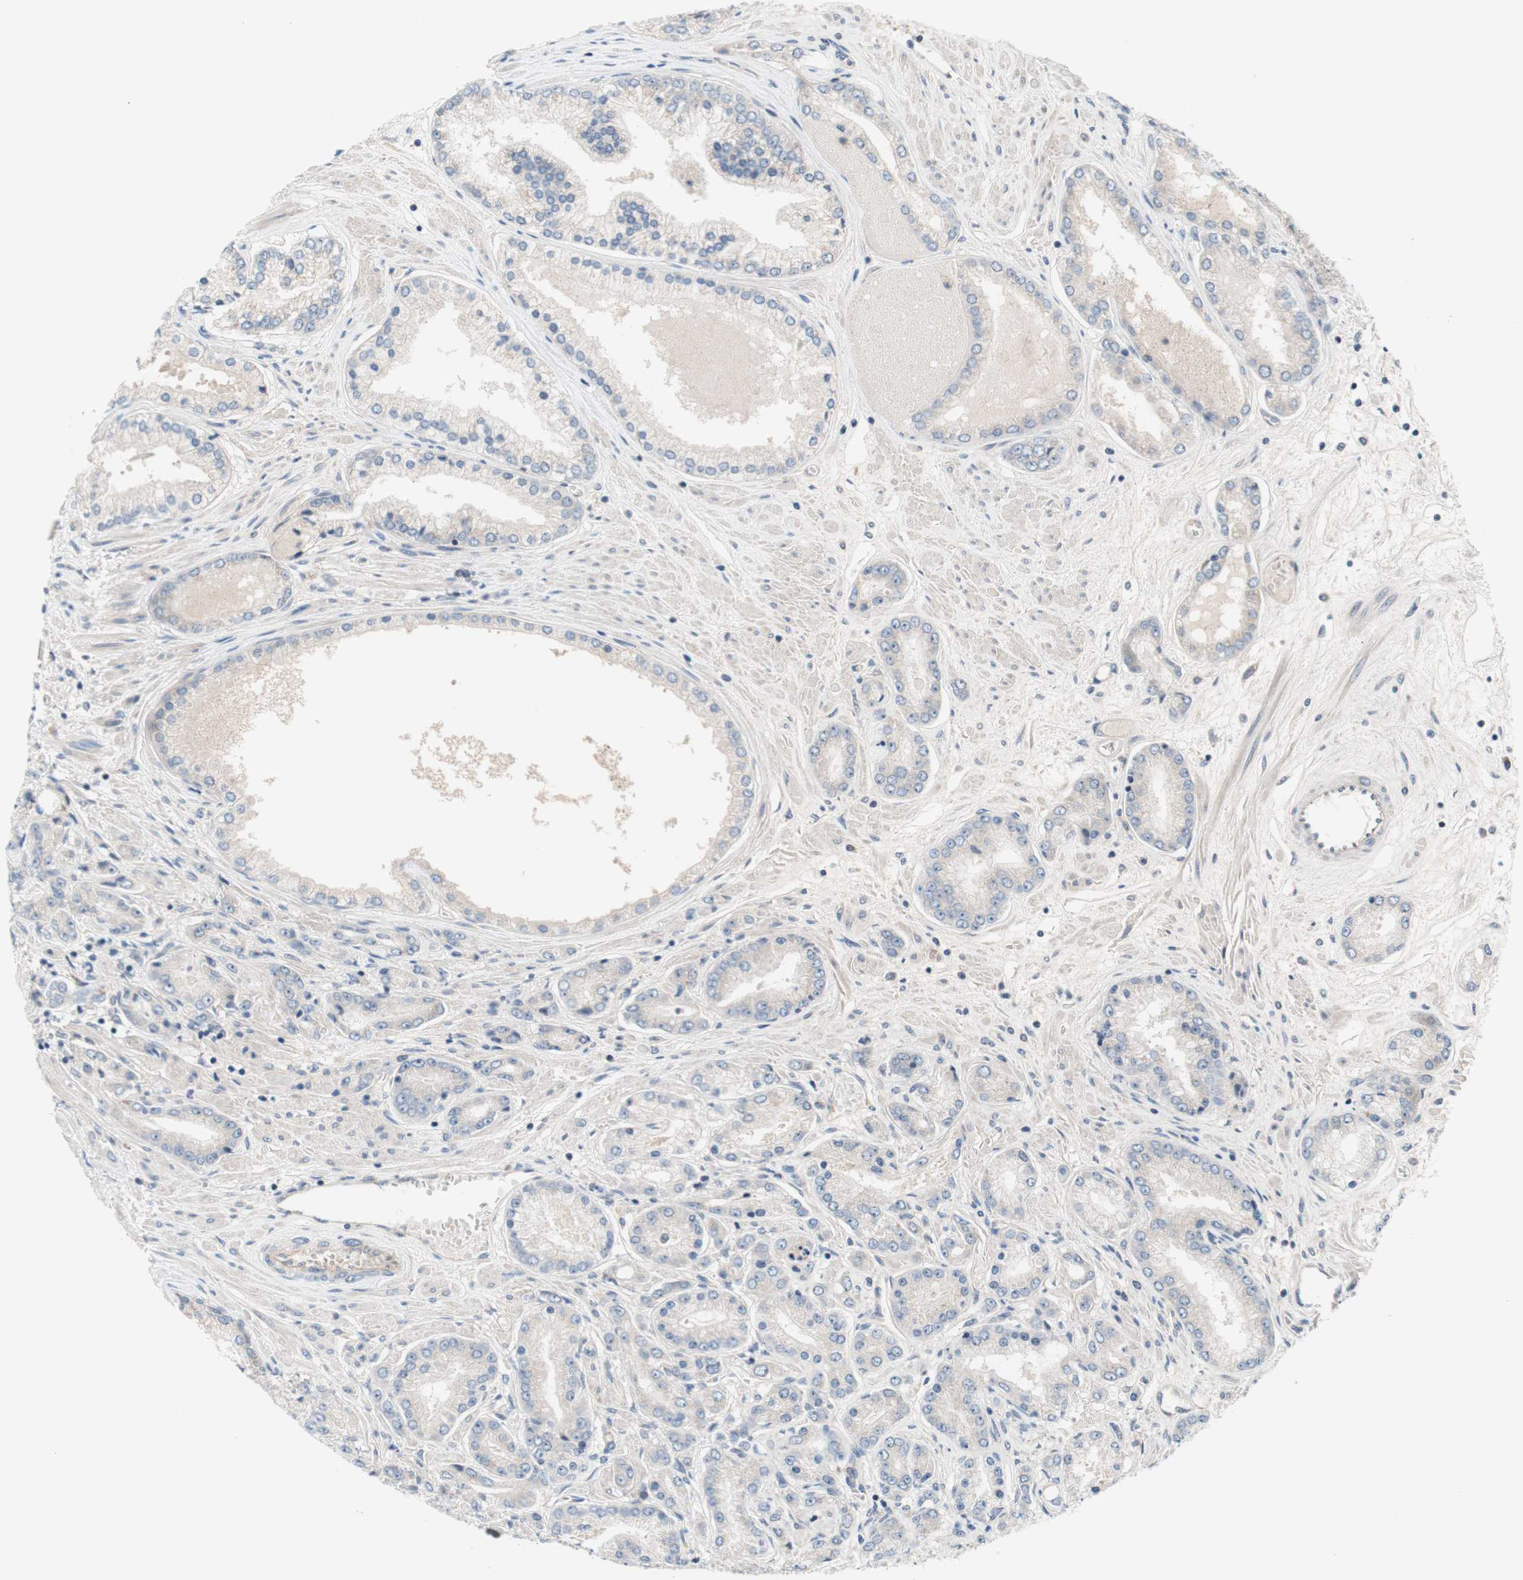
{"staining": {"intensity": "negative", "quantity": "none", "location": "none"}, "tissue": "prostate cancer", "cell_type": "Tumor cells", "image_type": "cancer", "snomed": [{"axis": "morphology", "description": "Adenocarcinoma, High grade"}, {"axis": "topography", "description": "Prostate"}], "caption": "Tumor cells show no significant positivity in prostate high-grade adenocarcinoma.", "gene": "CD55", "patient": {"sex": "male", "age": 59}}